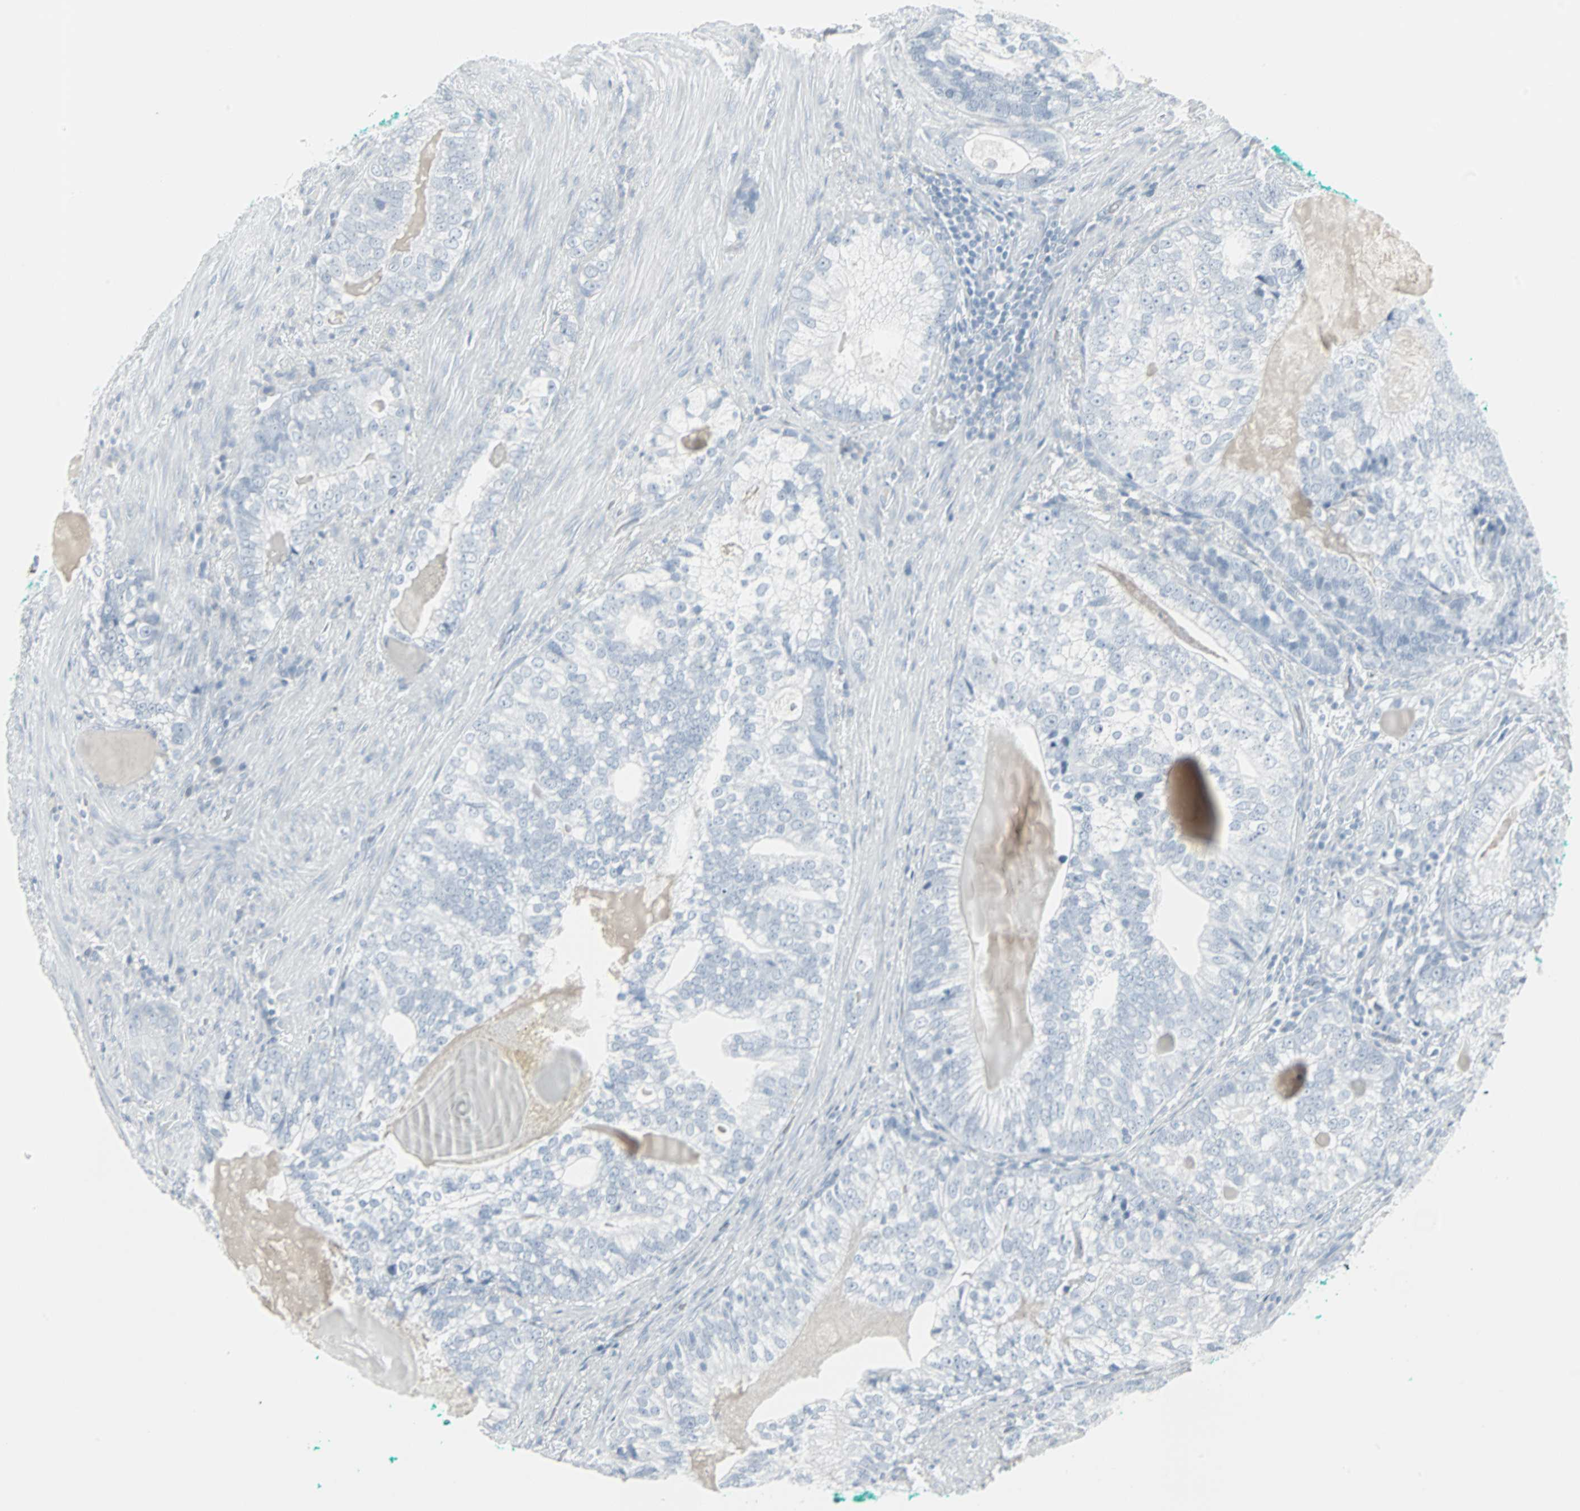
{"staining": {"intensity": "negative", "quantity": "none", "location": "none"}, "tissue": "prostate cancer", "cell_type": "Tumor cells", "image_type": "cancer", "snomed": [{"axis": "morphology", "description": "Adenocarcinoma, High grade"}, {"axis": "topography", "description": "Prostate"}], "caption": "A photomicrograph of human prostate cancer is negative for staining in tumor cells.", "gene": "LANCL3", "patient": {"sex": "male", "age": 66}}